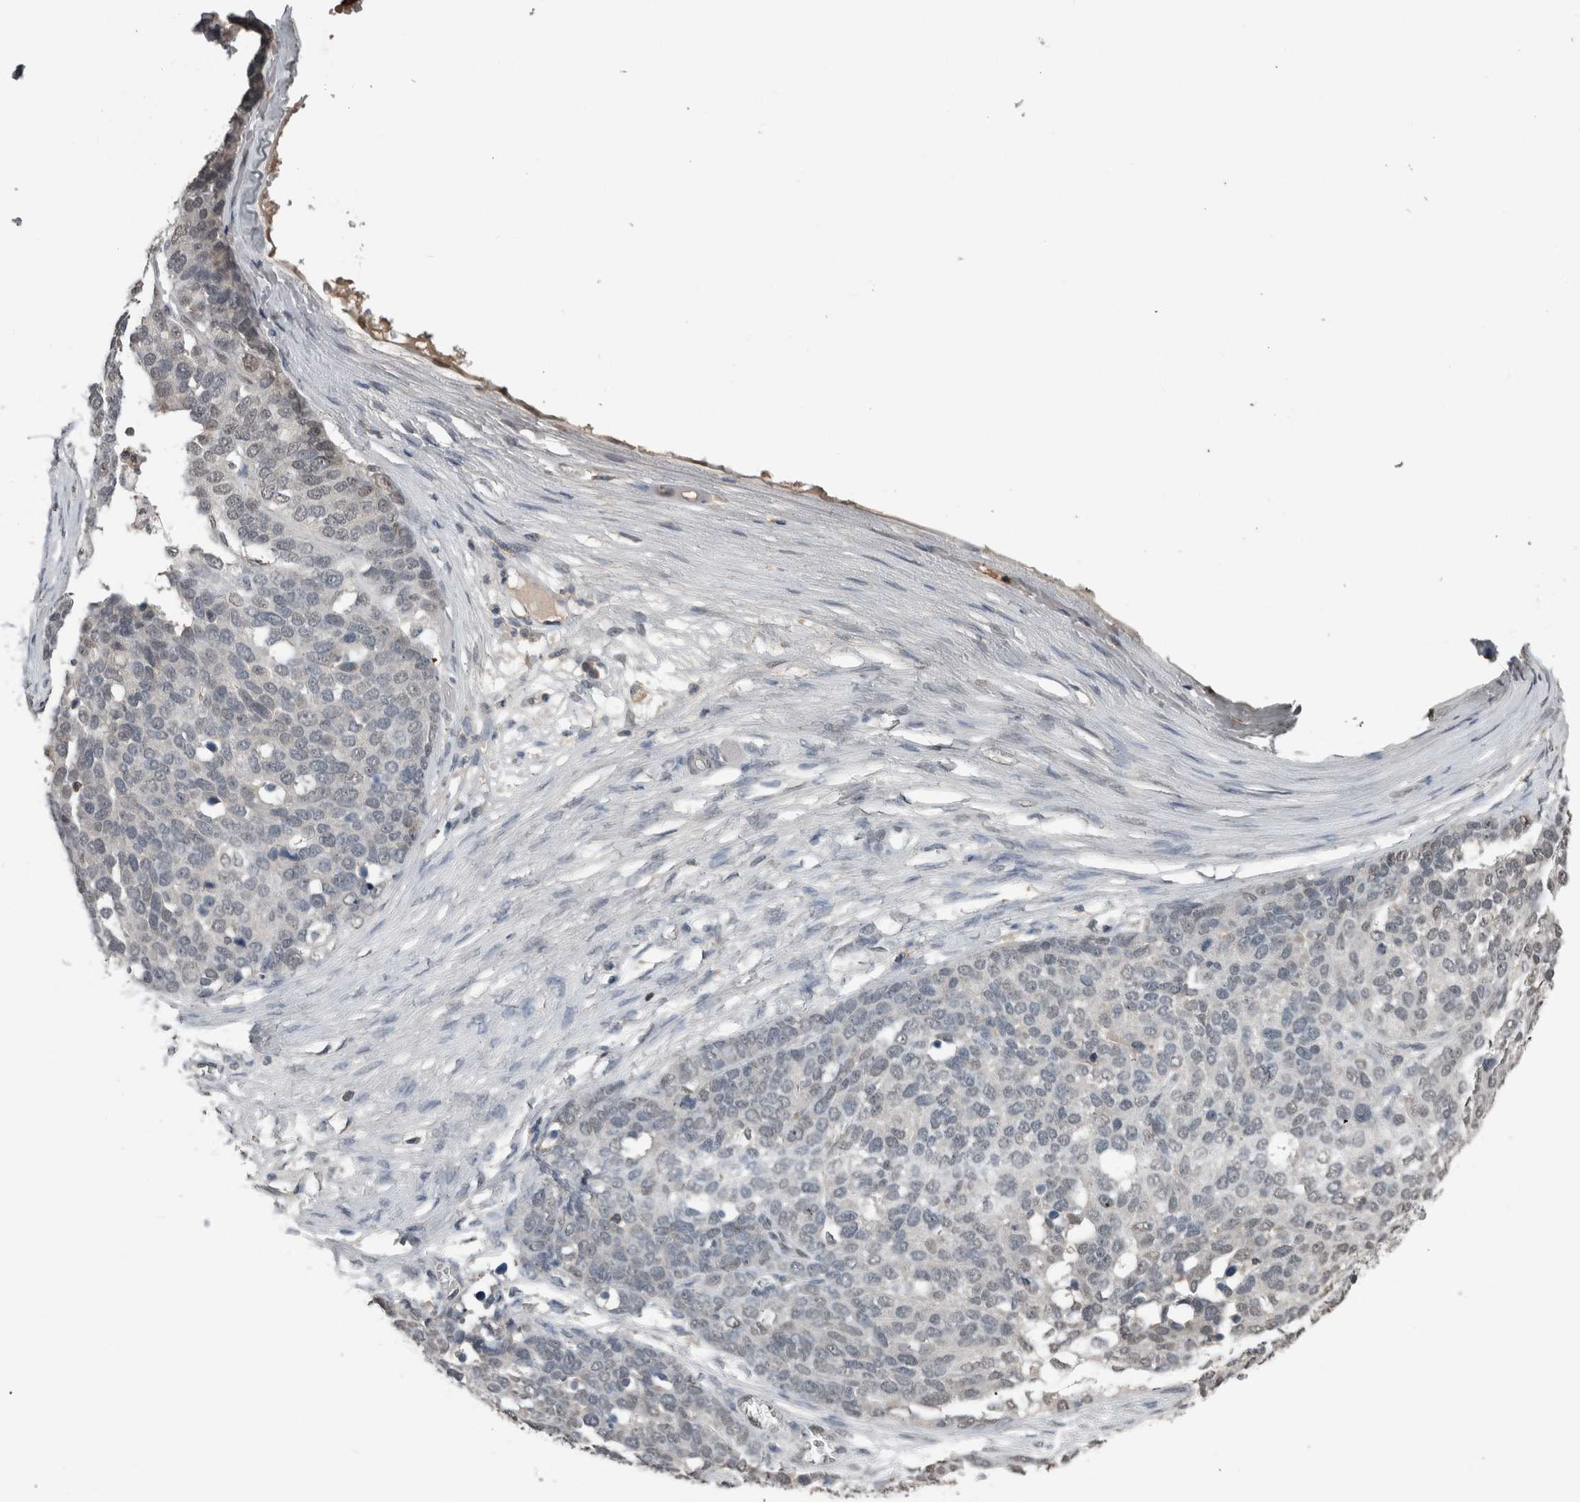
{"staining": {"intensity": "negative", "quantity": "none", "location": "none"}, "tissue": "ovarian cancer", "cell_type": "Tumor cells", "image_type": "cancer", "snomed": [{"axis": "morphology", "description": "Cystadenocarcinoma, serous, NOS"}, {"axis": "topography", "description": "Ovary"}], "caption": "Immunohistochemistry (IHC) of serous cystadenocarcinoma (ovarian) reveals no expression in tumor cells.", "gene": "MAFF", "patient": {"sex": "female", "age": 44}}